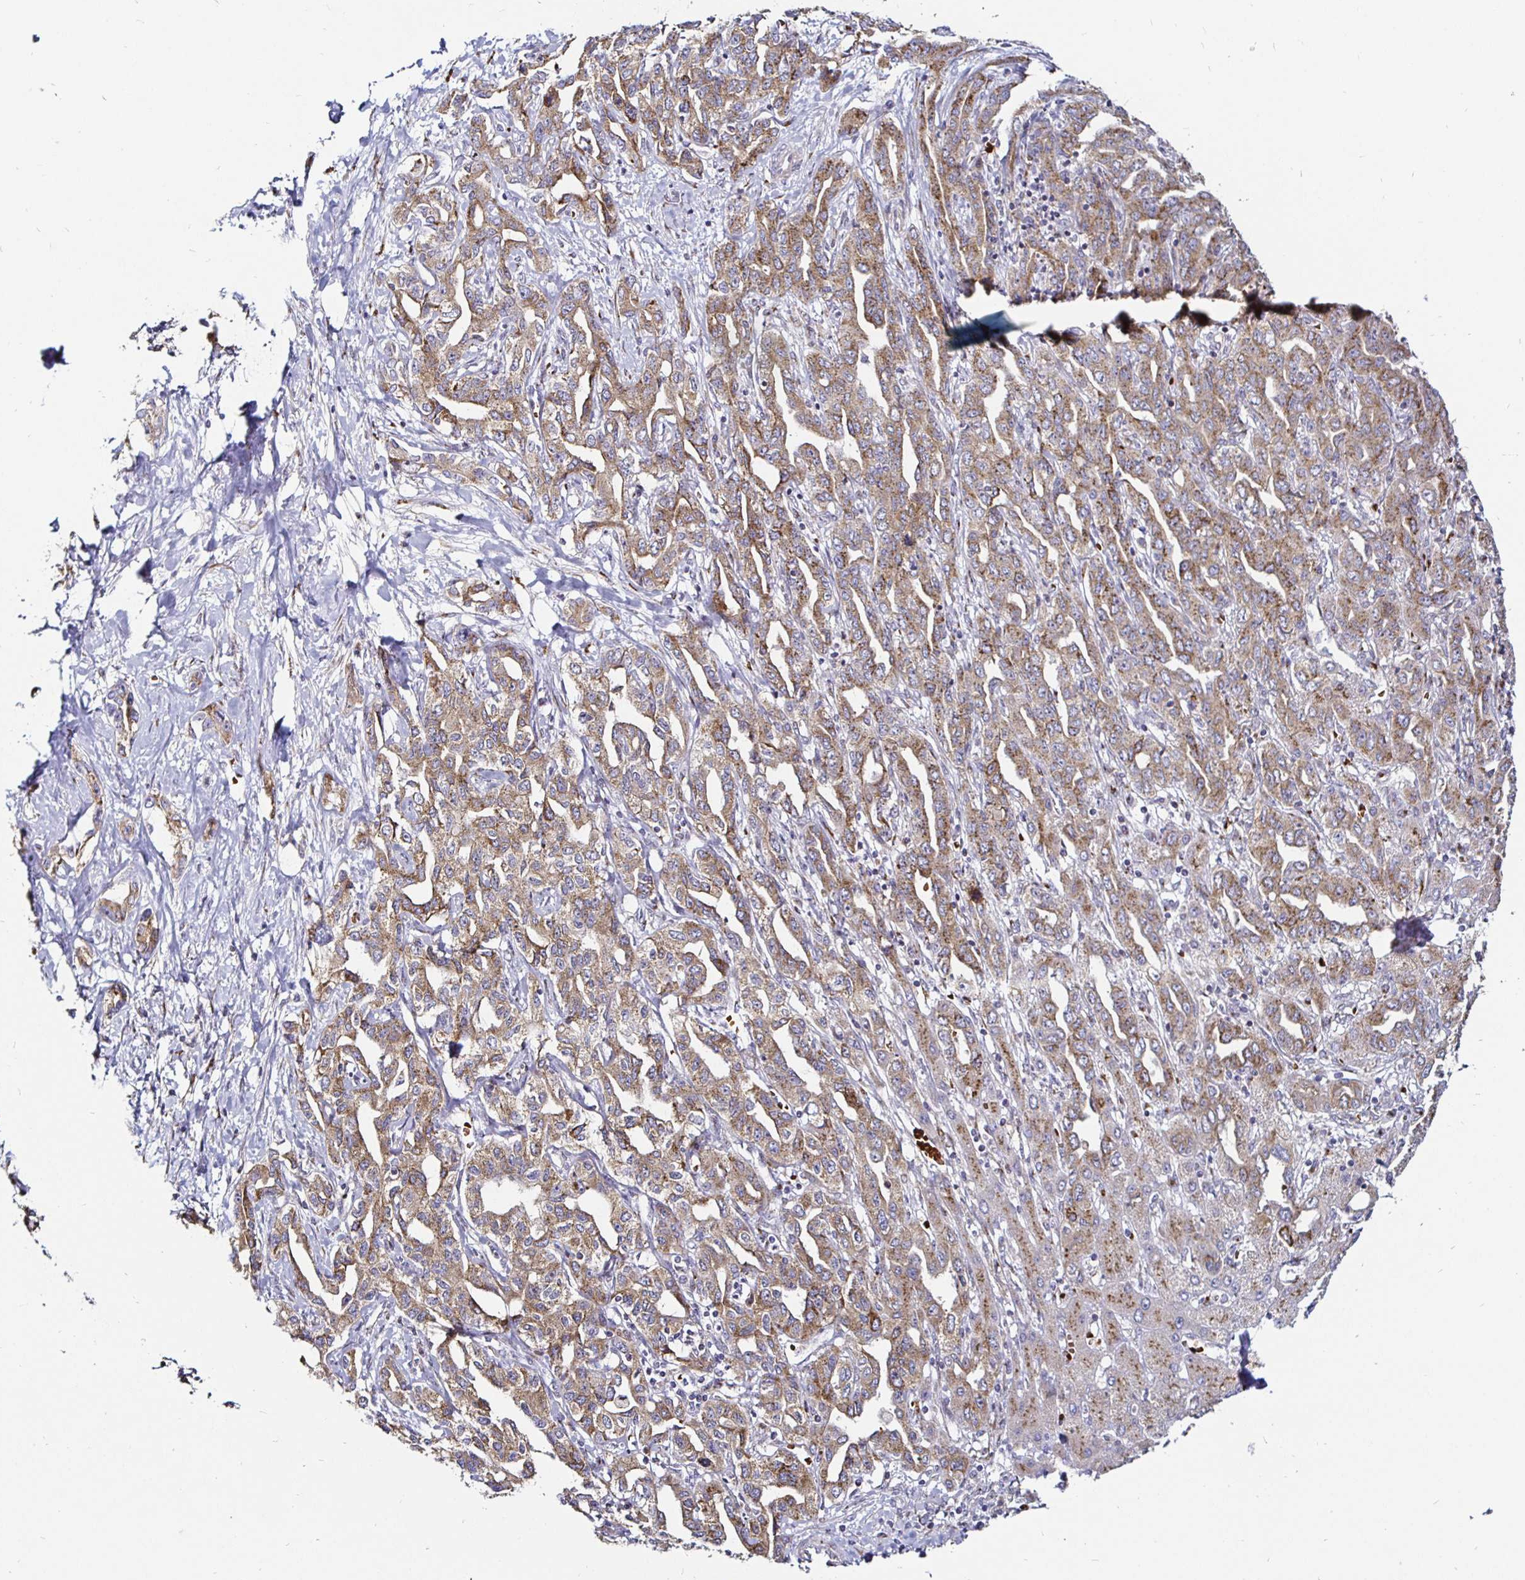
{"staining": {"intensity": "moderate", "quantity": ">75%", "location": "cytoplasmic/membranous"}, "tissue": "liver cancer", "cell_type": "Tumor cells", "image_type": "cancer", "snomed": [{"axis": "morphology", "description": "Cholangiocarcinoma"}, {"axis": "topography", "description": "Liver"}], "caption": "Immunohistochemistry (IHC) of human liver cholangiocarcinoma demonstrates medium levels of moderate cytoplasmic/membranous staining in about >75% of tumor cells.", "gene": "ATG3", "patient": {"sex": "male", "age": 59}}